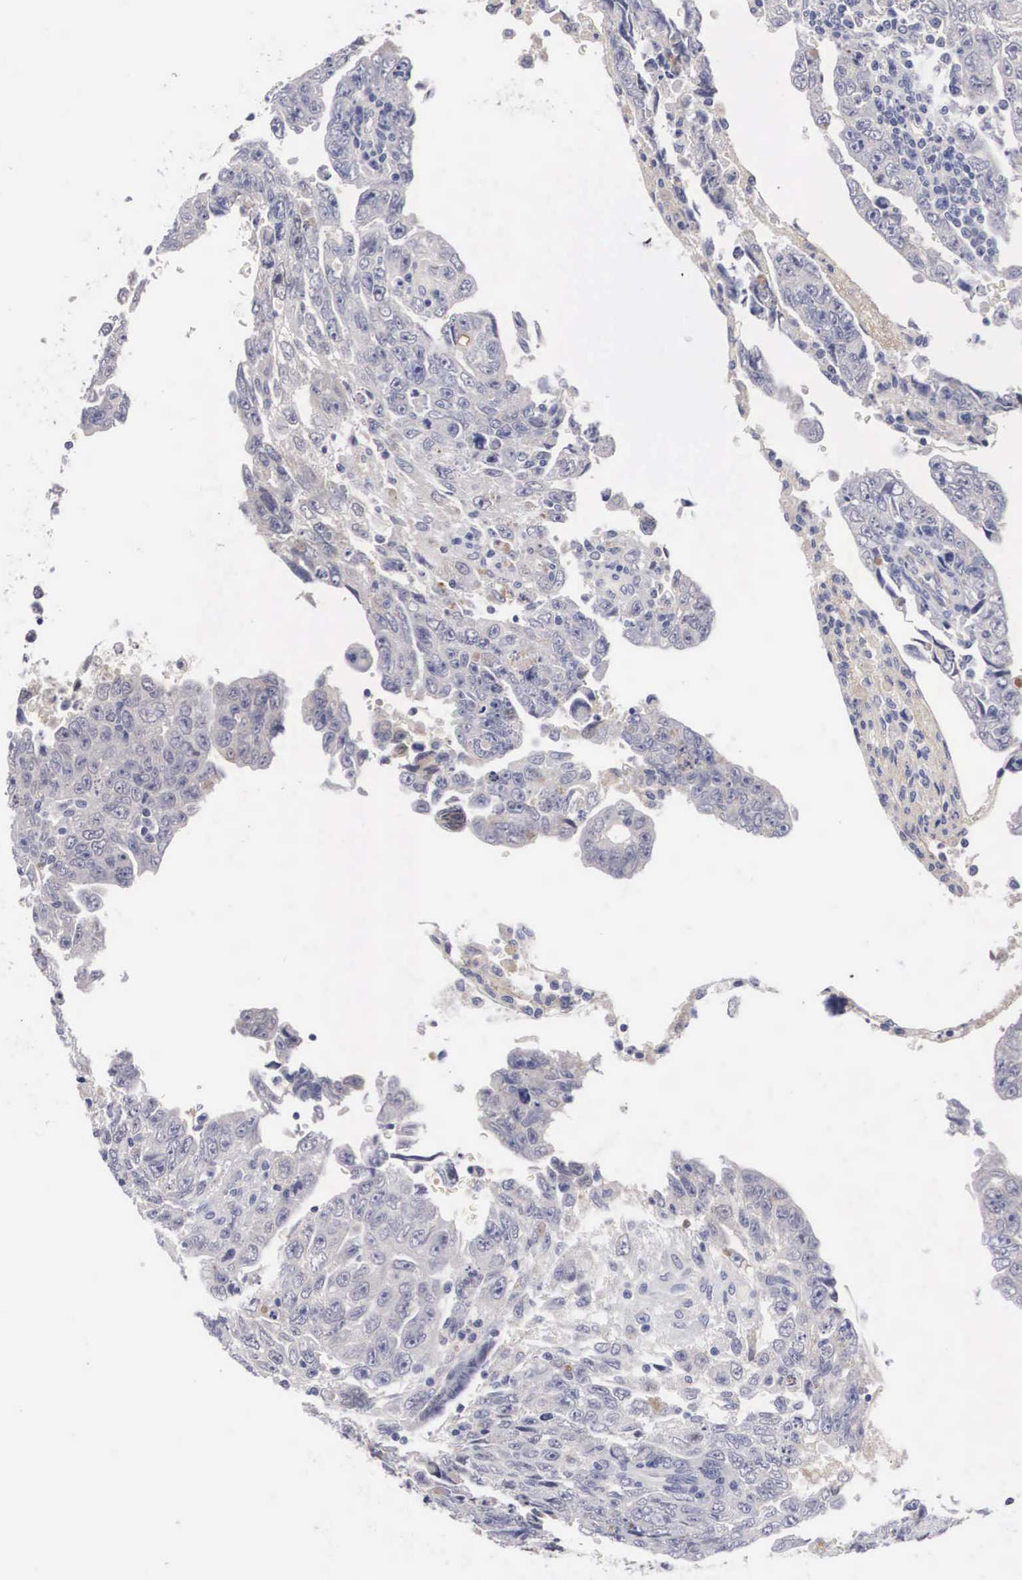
{"staining": {"intensity": "weak", "quantity": "<25%", "location": "cytoplasmic/membranous"}, "tissue": "testis cancer", "cell_type": "Tumor cells", "image_type": "cancer", "snomed": [{"axis": "morphology", "description": "Carcinoma, Embryonal, NOS"}, {"axis": "topography", "description": "Testis"}], "caption": "High magnification brightfield microscopy of testis cancer (embryonal carcinoma) stained with DAB (3,3'-diaminobenzidine) (brown) and counterstained with hematoxylin (blue): tumor cells show no significant positivity. Brightfield microscopy of immunohistochemistry stained with DAB (brown) and hematoxylin (blue), captured at high magnification.", "gene": "ABHD4", "patient": {"sex": "male", "age": 28}}